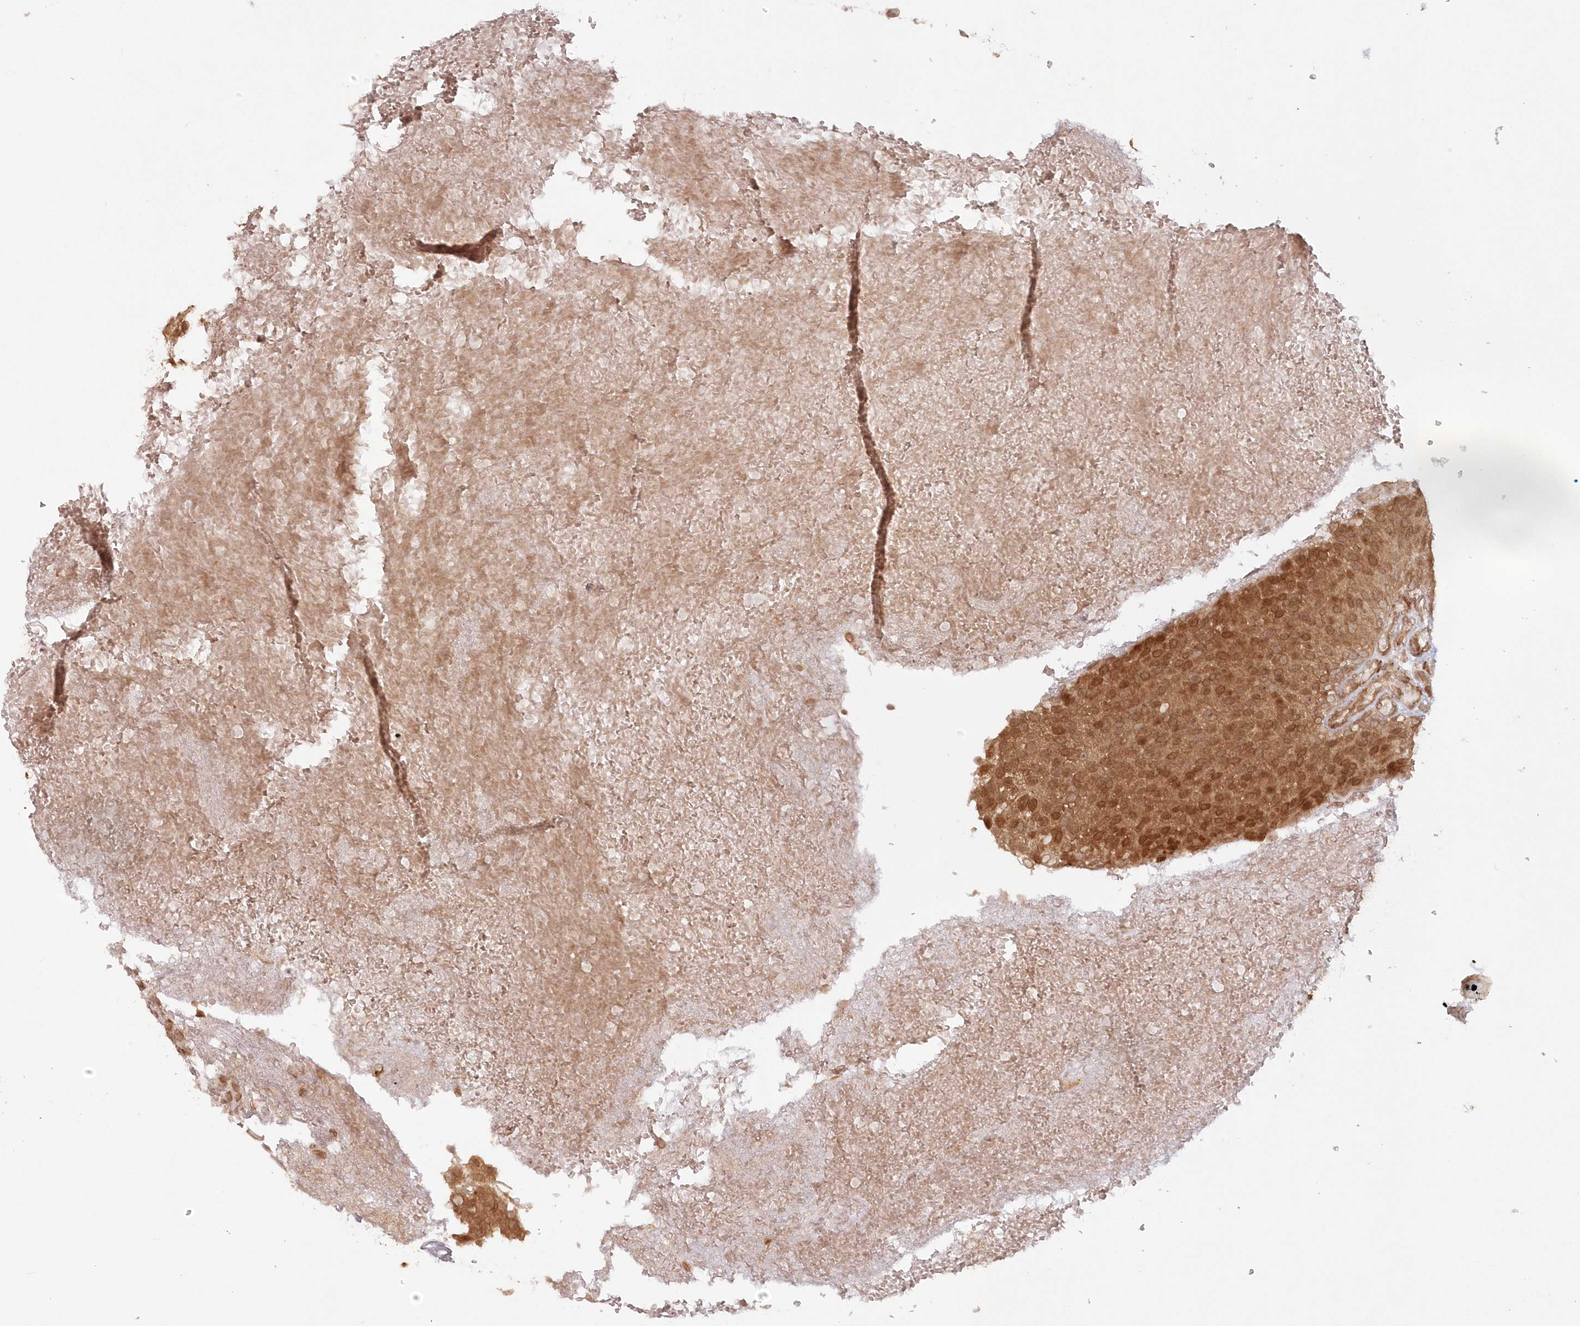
{"staining": {"intensity": "moderate", "quantity": ">75%", "location": "cytoplasmic/membranous,nuclear"}, "tissue": "urothelial cancer", "cell_type": "Tumor cells", "image_type": "cancer", "snomed": [{"axis": "morphology", "description": "Urothelial carcinoma, Low grade"}, {"axis": "topography", "description": "Urinary bladder"}], "caption": "An image showing moderate cytoplasmic/membranous and nuclear staining in about >75% of tumor cells in urothelial cancer, as visualized by brown immunohistochemical staining.", "gene": "TOGARAM2", "patient": {"sex": "male", "age": 78}}